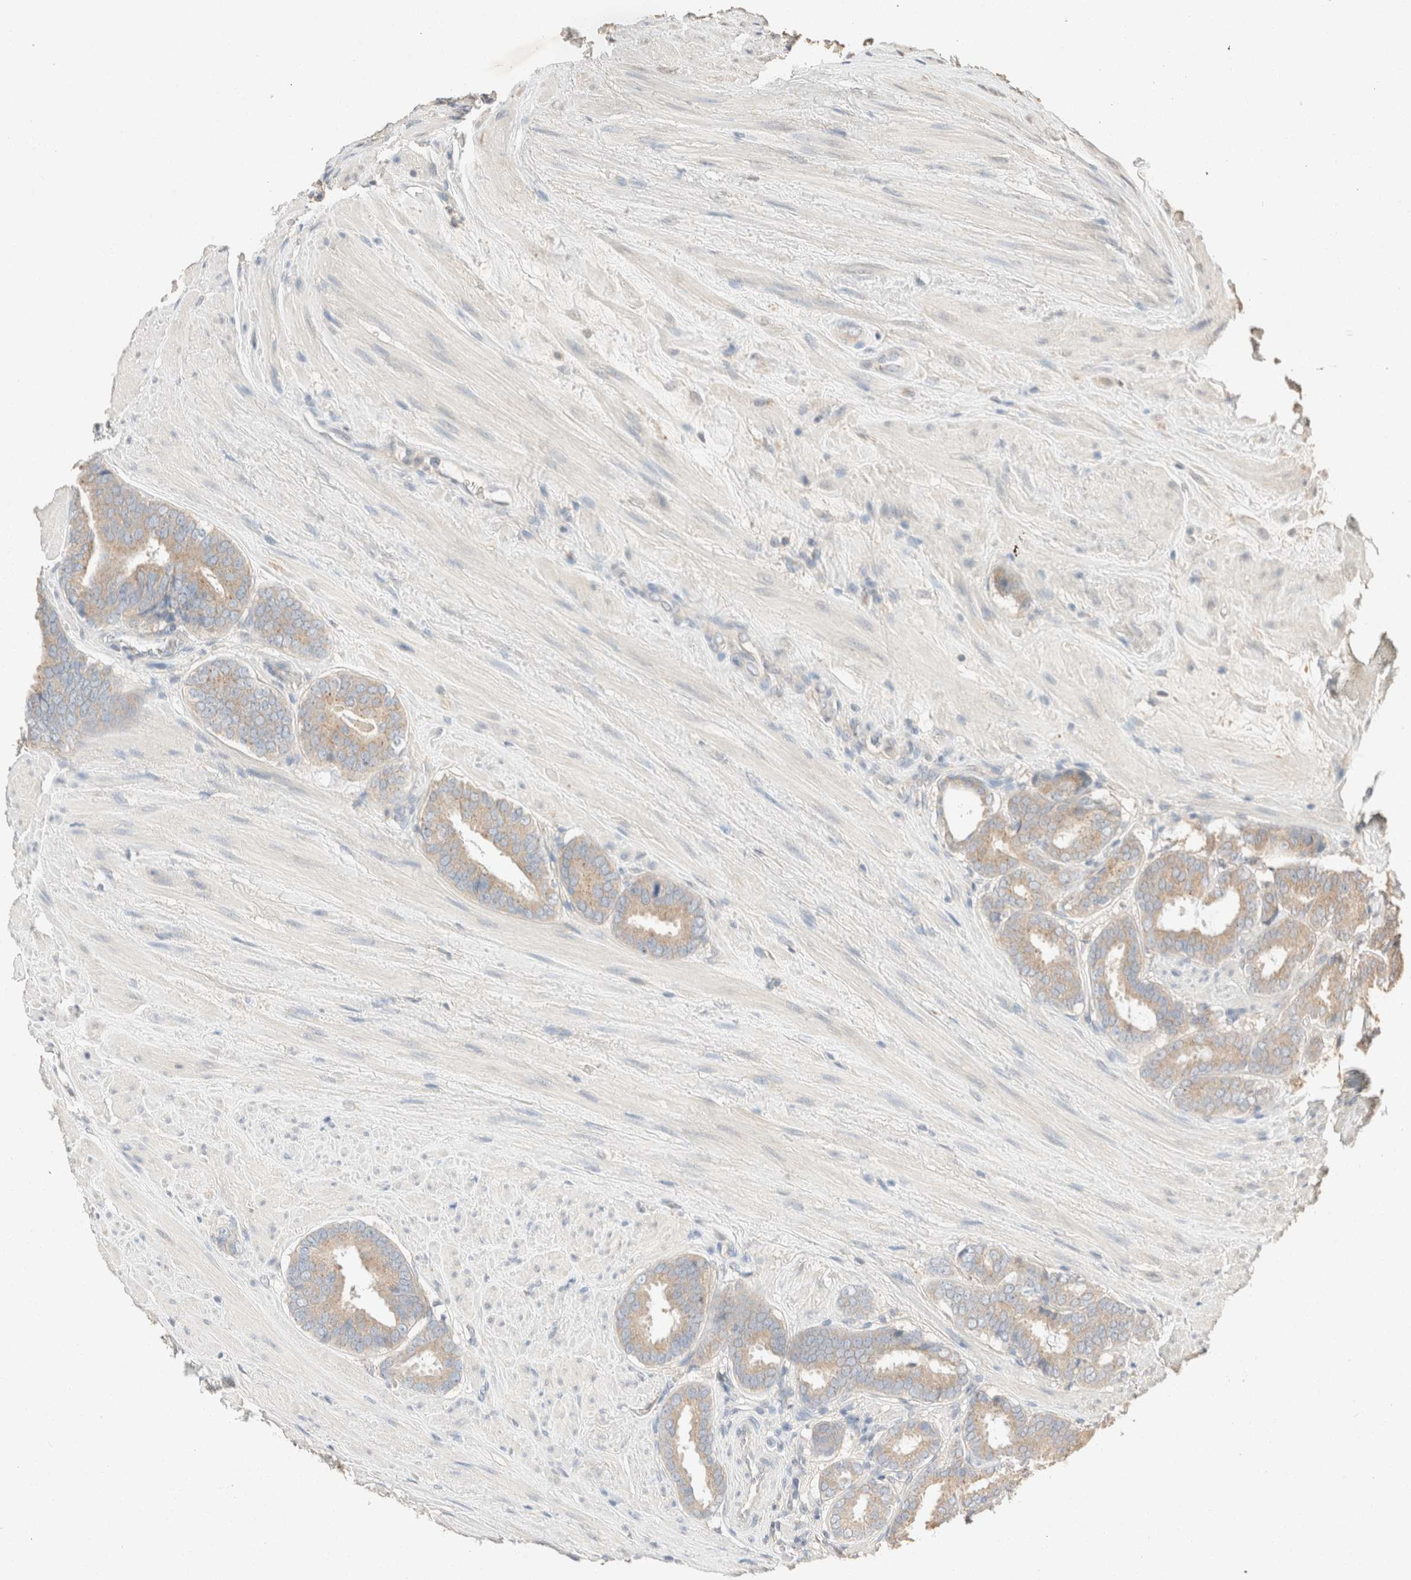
{"staining": {"intensity": "moderate", "quantity": ">75%", "location": "cytoplasmic/membranous"}, "tissue": "prostate cancer", "cell_type": "Tumor cells", "image_type": "cancer", "snomed": [{"axis": "morphology", "description": "Adenocarcinoma, Low grade"}, {"axis": "topography", "description": "Prostate"}], "caption": "A medium amount of moderate cytoplasmic/membranous positivity is appreciated in approximately >75% of tumor cells in adenocarcinoma (low-grade) (prostate) tissue. The staining was performed using DAB (3,3'-diaminobenzidine) to visualize the protein expression in brown, while the nuclei were stained in blue with hematoxylin (Magnification: 20x).", "gene": "TUBD1", "patient": {"sex": "male", "age": 69}}